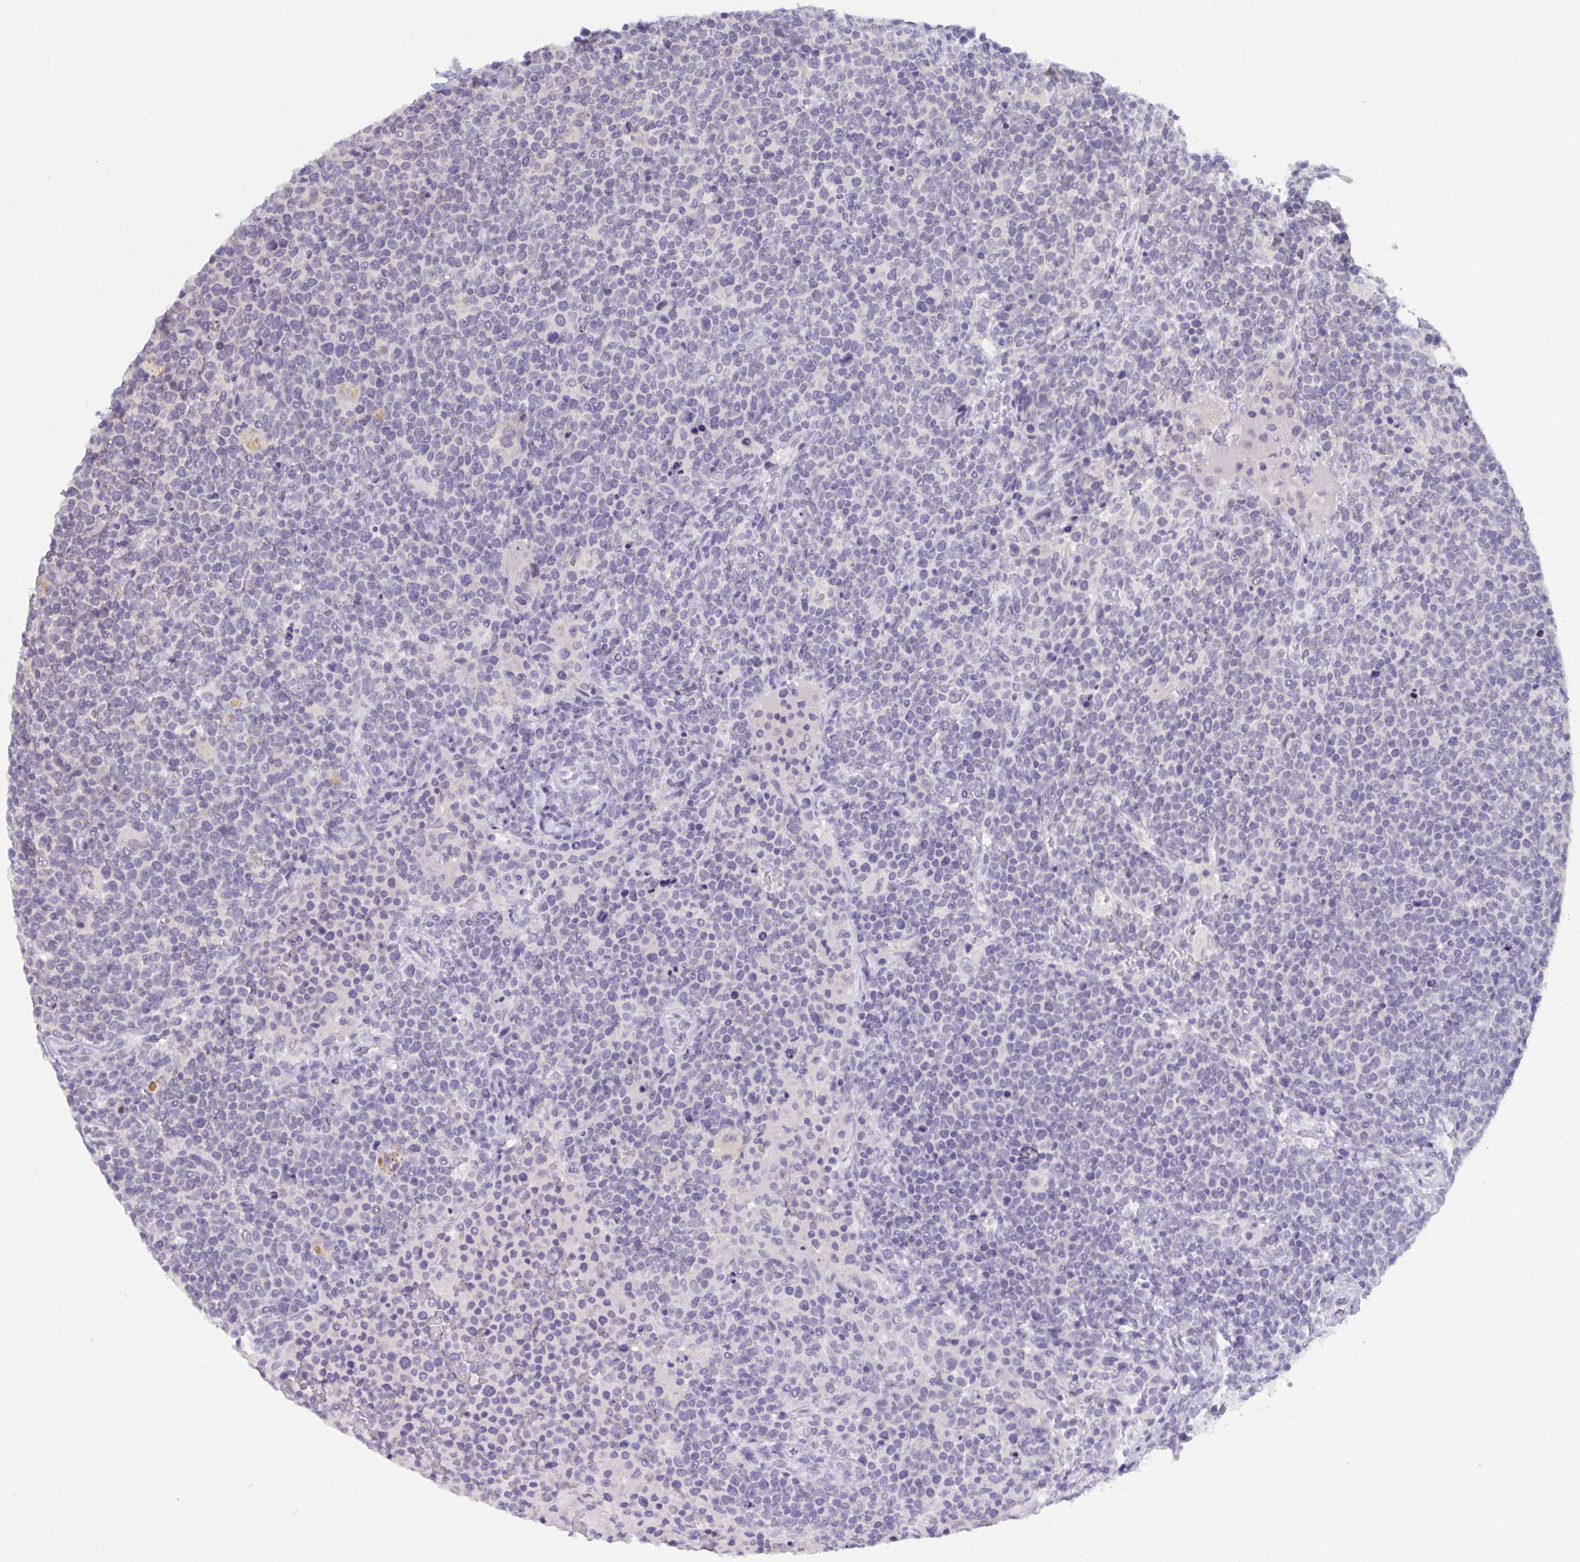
{"staining": {"intensity": "negative", "quantity": "none", "location": "none"}, "tissue": "lymphoma", "cell_type": "Tumor cells", "image_type": "cancer", "snomed": [{"axis": "morphology", "description": "Malignant lymphoma, non-Hodgkin's type, High grade"}, {"axis": "topography", "description": "Lymph node"}], "caption": "This is an immunohistochemistry micrograph of human malignant lymphoma, non-Hodgkin's type (high-grade). There is no staining in tumor cells.", "gene": "SERPINB13", "patient": {"sex": "male", "age": 61}}